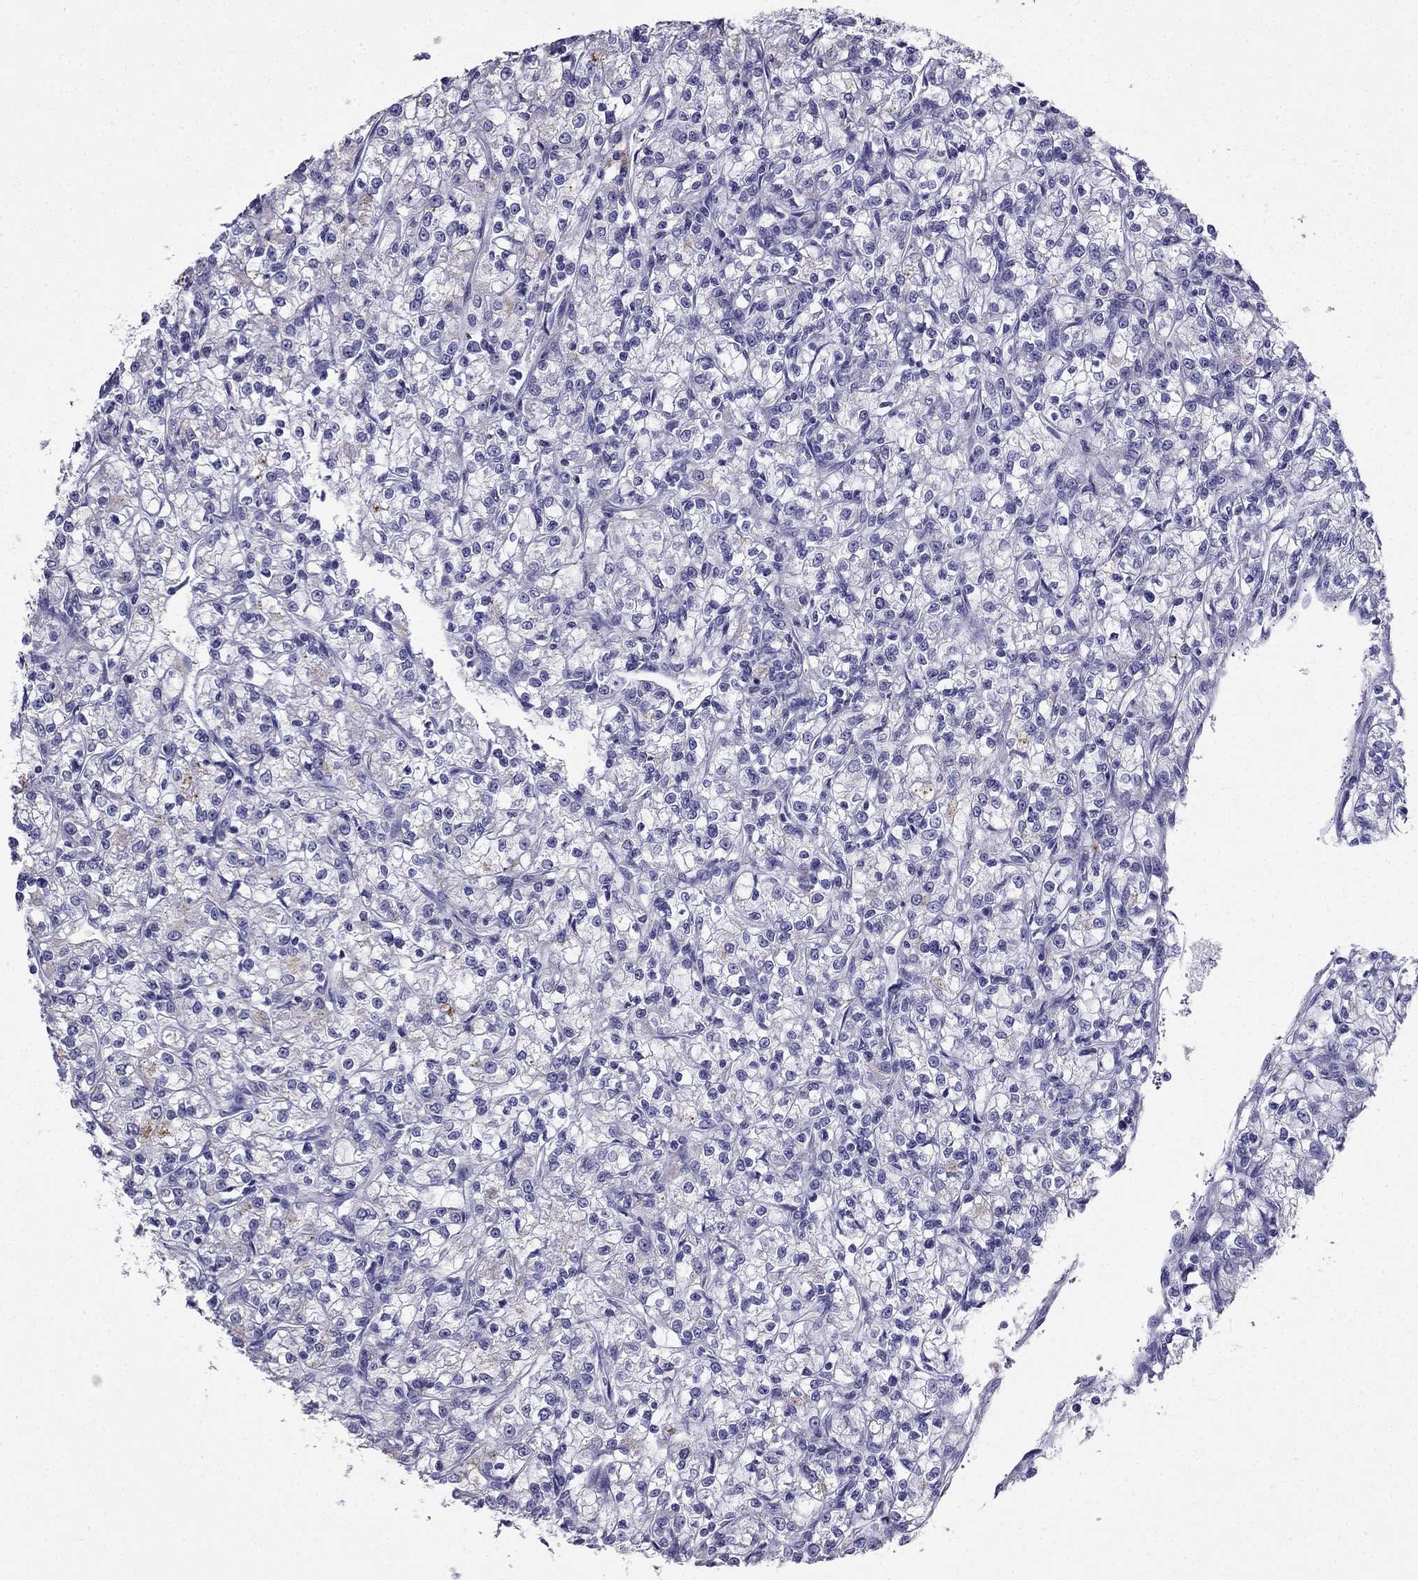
{"staining": {"intensity": "negative", "quantity": "none", "location": "none"}, "tissue": "renal cancer", "cell_type": "Tumor cells", "image_type": "cancer", "snomed": [{"axis": "morphology", "description": "Adenocarcinoma, NOS"}, {"axis": "topography", "description": "Kidney"}], "caption": "DAB immunohistochemical staining of adenocarcinoma (renal) displays no significant positivity in tumor cells.", "gene": "PTH", "patient": {"sex": "female", "age": 59}}